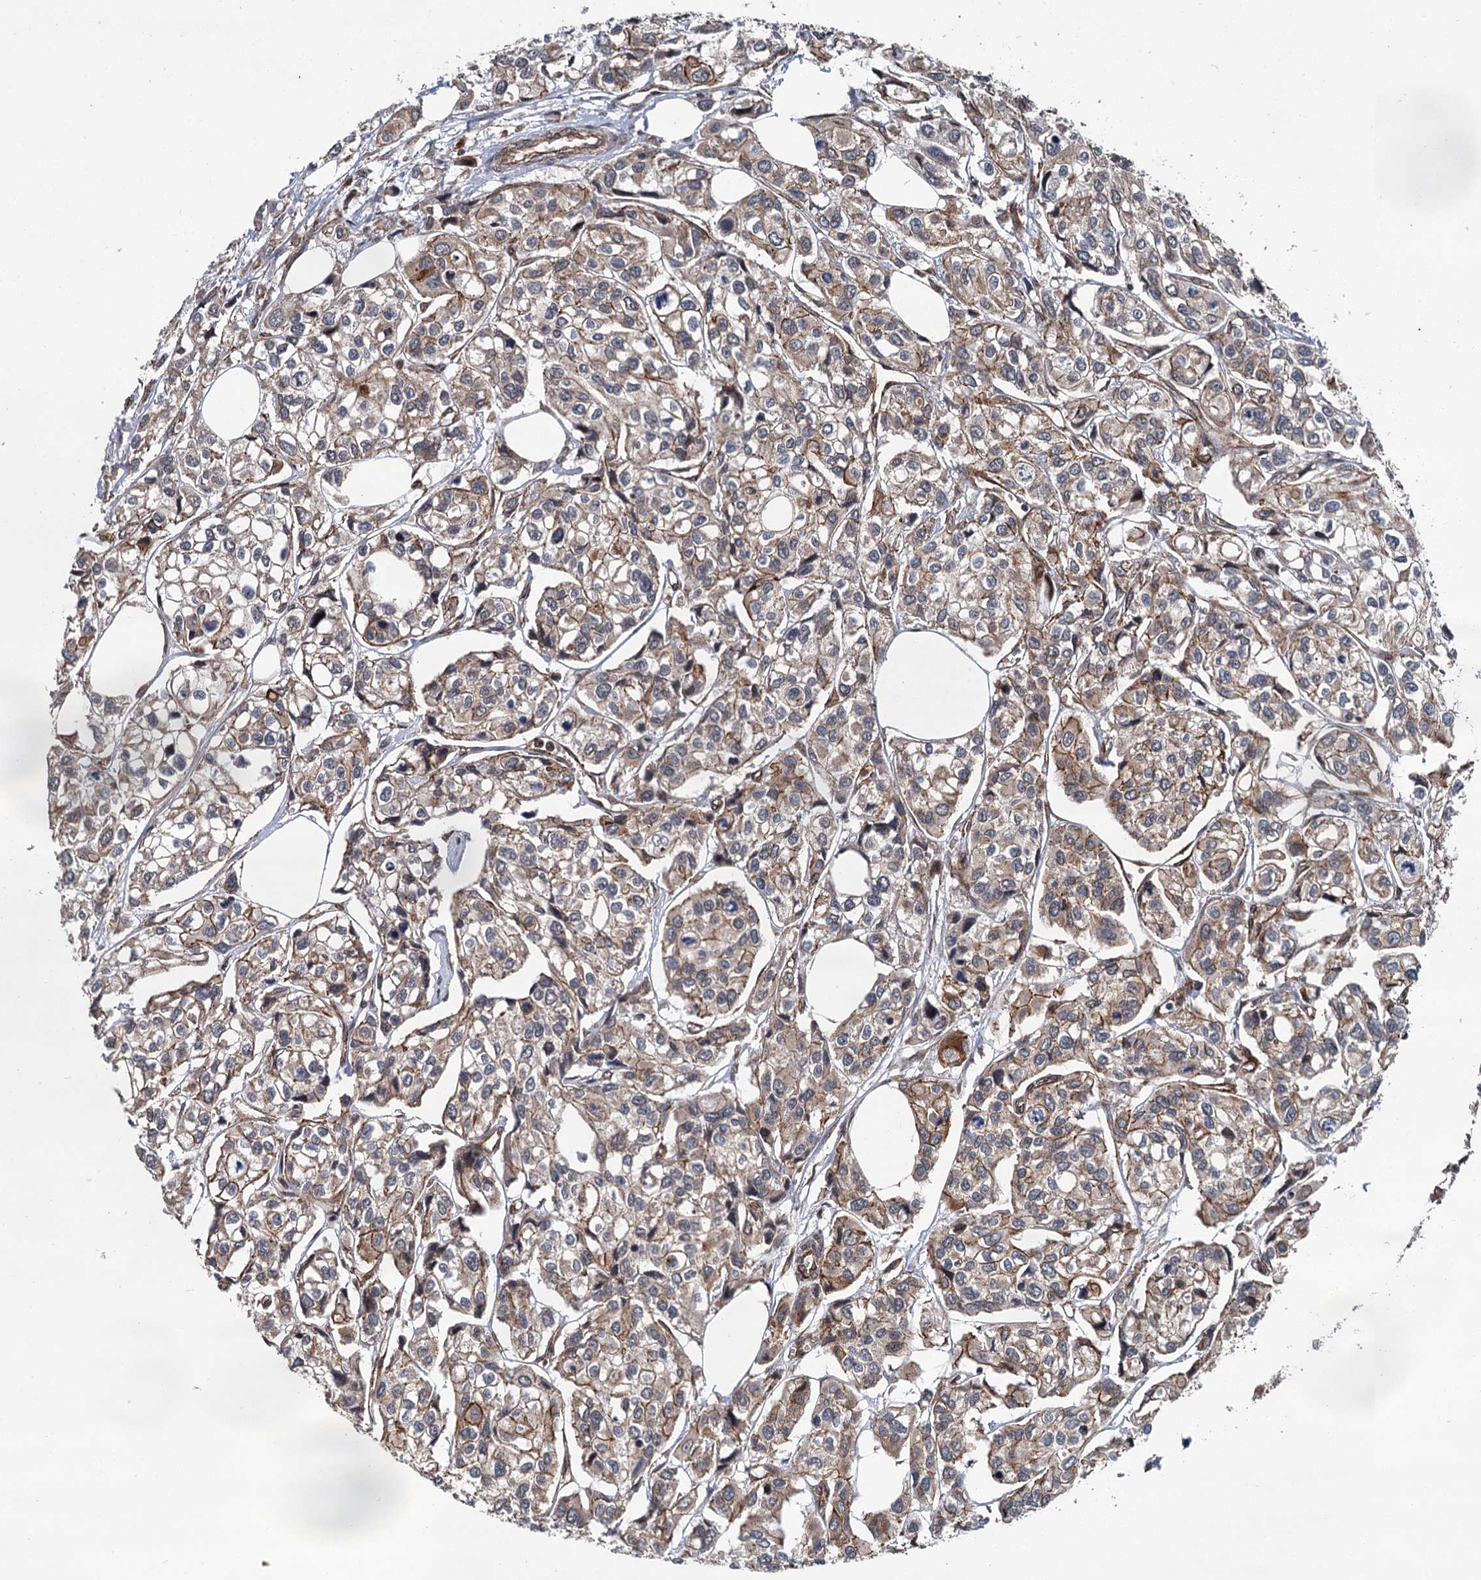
{"staining": {"intensity": "weak", "quantity": ">75%", "location": "cytoplasmic/membranous"}, "tissue": "urothelial cancer", "cell_type": "Tumor cells", "image_type": "cancer", "snomed": [{"axis": "morphology", "description": "Urothelial carcinoma, High grade"}, {"axis": "topography", "description": "Urinary bladder"}], "caption": "Protein staining of urothelial cancer tissue demonstrates weak cytoplasmic/membranous expression in about >75% of tumor cells.", "gene": "SVIP", "patient": {"sex": "male", "age": 67}}